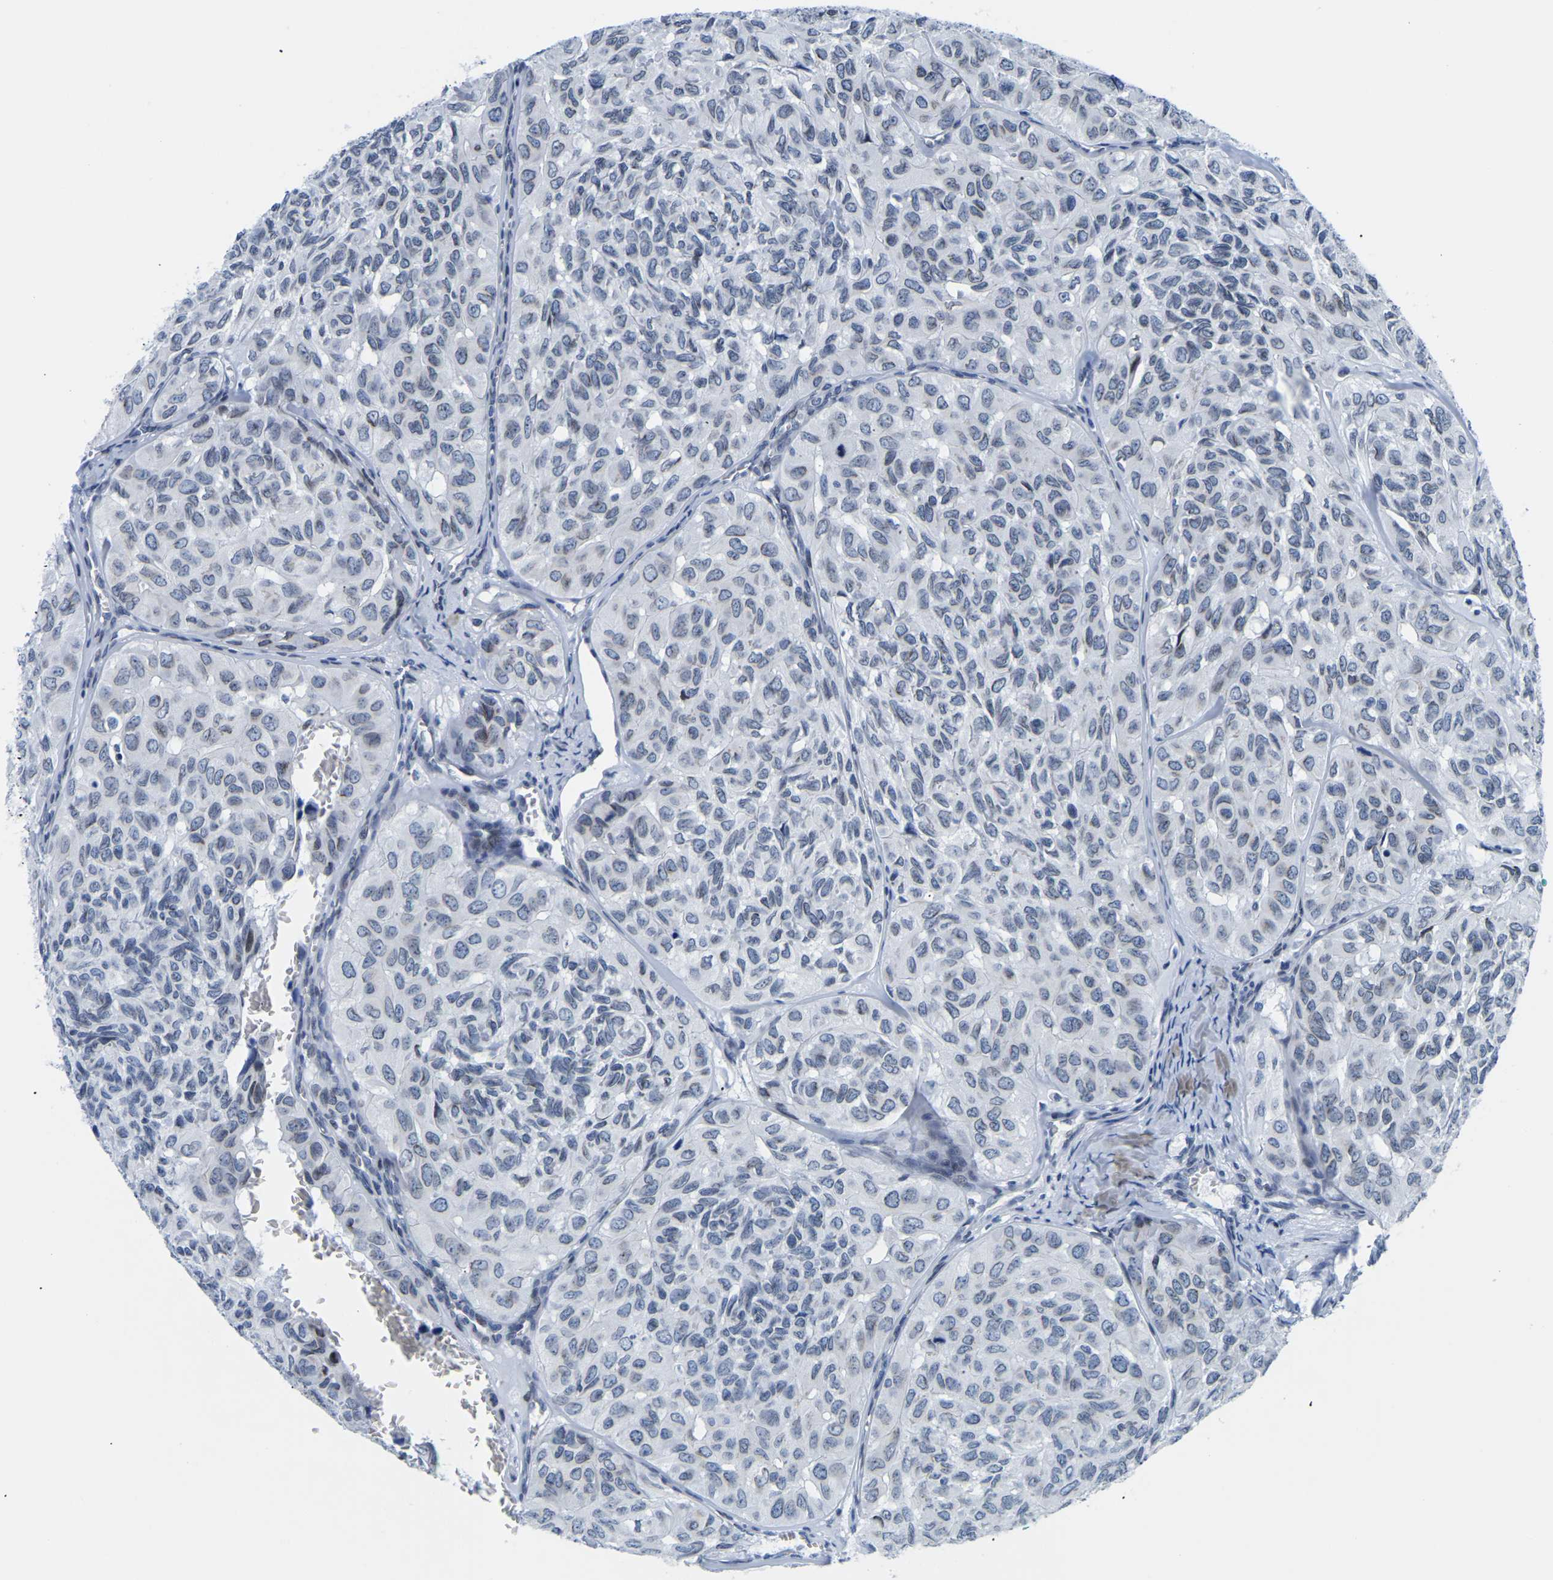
{"staining": {"intensity": "weak", "quantity": "<25%", "location": "nuclear"}, "tissue": "head and neck cancer", "cell_type": "Tumor cells", "image_type": "cancer", "snomed": [{"axis": "morphology", "description": "Adenocarcinoma, NOS"}, {"axis": "topography", "description": "Salivary gland, NOS"}, {"axis": "topography", "description": "Head-Neck"}], "caption": "IHC of human head and neck adenocarcinoma reveals no positivity in tumor cells. (Stains: DAB (3,3'-diaminobenzidine) immunohistochemistry (IHC) with hematoxylin counter stain, Microscopy: brightfield microscopy at high magnification).", "gene": "UPK3A", "patient": {"sex": "female", "age": 76}}